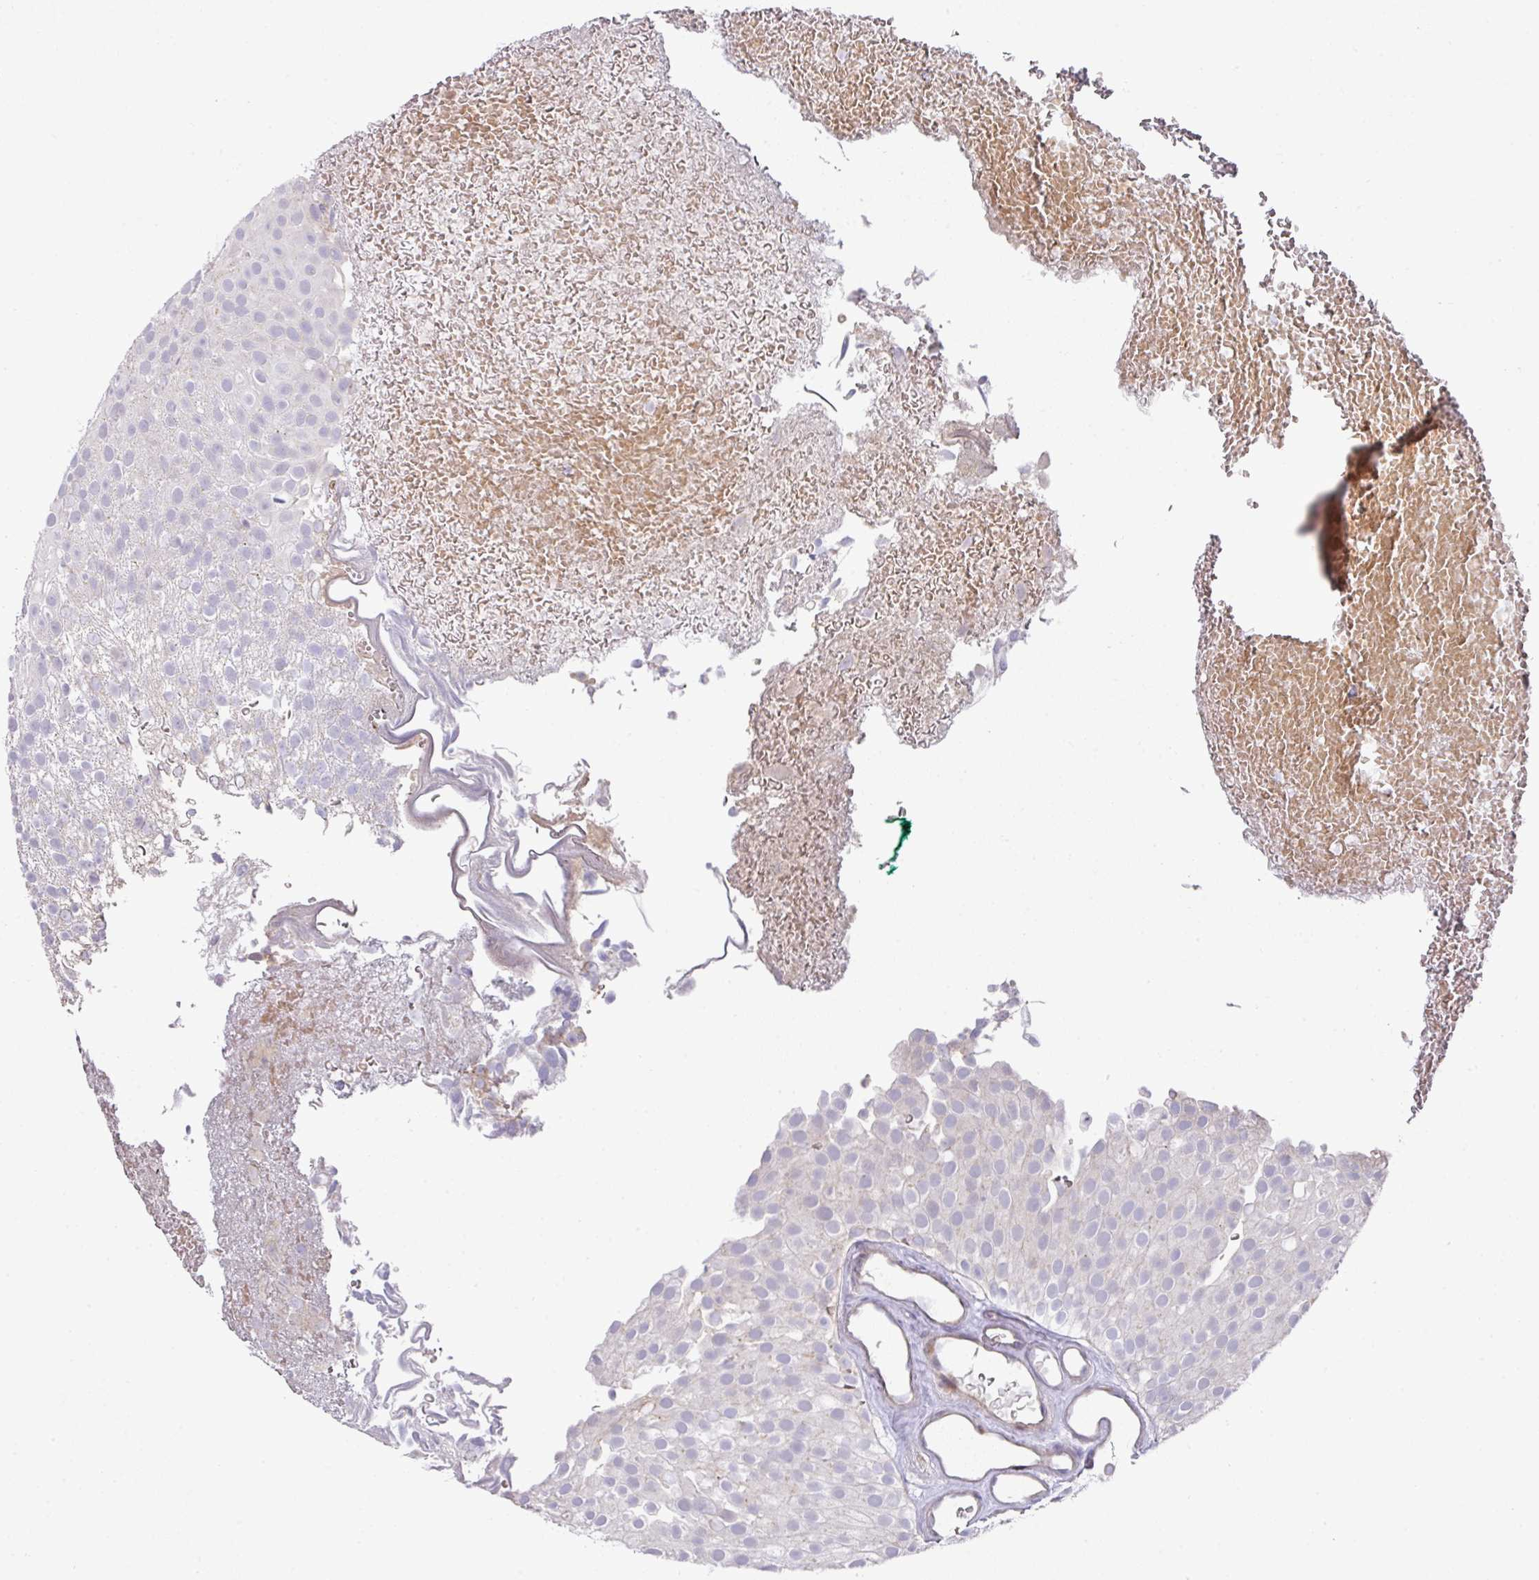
{"staining": {"intensity": "negative", "quantity": "none", "location": "none"}, "tissue": "urothelial cancer", "cell_type": "Tumor cells", "image_type": "cancer", "snomed": [{"axis": "morphology", "description": "Urothelial carcinoma, Low grade"}, {"axis": "topography", "description": "Urinary bladder"}], "caption": "Immunohistochemistry (IHC) micrograph of neoplastic tissue: human urothelial cancer stained with DAB demonstrates no significant protein staining in tumor cells.", "gene": "TARM1", "patient": {"sex": "male", "age": 78}}